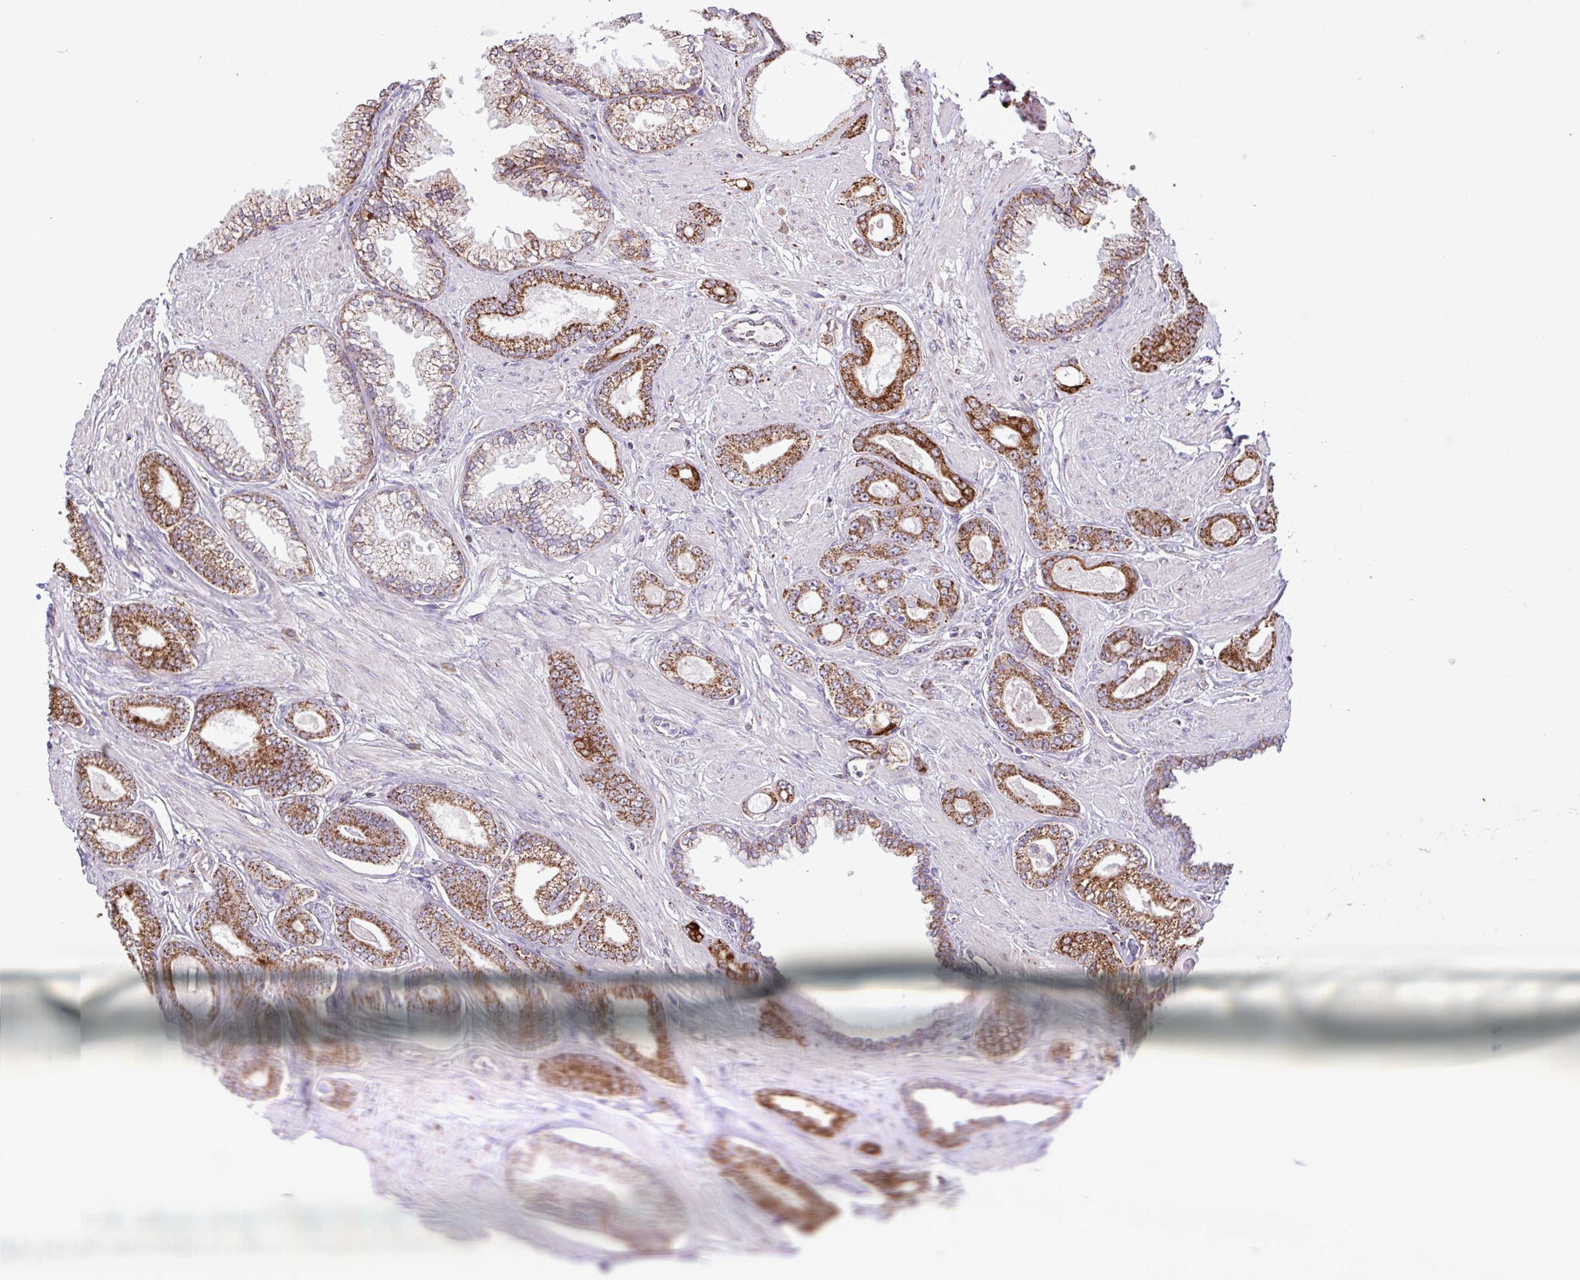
{"staining": {"intensity": "strong", "quantity": ">75%", "location": "cytoplasmic/membranous"}, "tissue": "prostate cancer", "cell_type": "Tumor cells", "image_type": "cancer", "snomed": [{"axis": "morphology", "description": "Adenocarcinoma, Low grade"}, {"axis": "topography", "description": "Prostate"}], "caption": "High-magnification brightfield microscopy of prostate cancer (low-grade adenocarcinoma) stained with DAB (brown) and counterstained with hematoxylin (blue). tumor cells exhibit strong cytoplasmic/membranous positivity is present in approximately>75% of cells. Using DAB (3,3'-diaminobenzidine) (brown) and hematoxylin (blue) stains, captured at high magnification using brightfield microscopy.", "gene": "ALG8", "patient": {"sex": "male", "age": 60}}